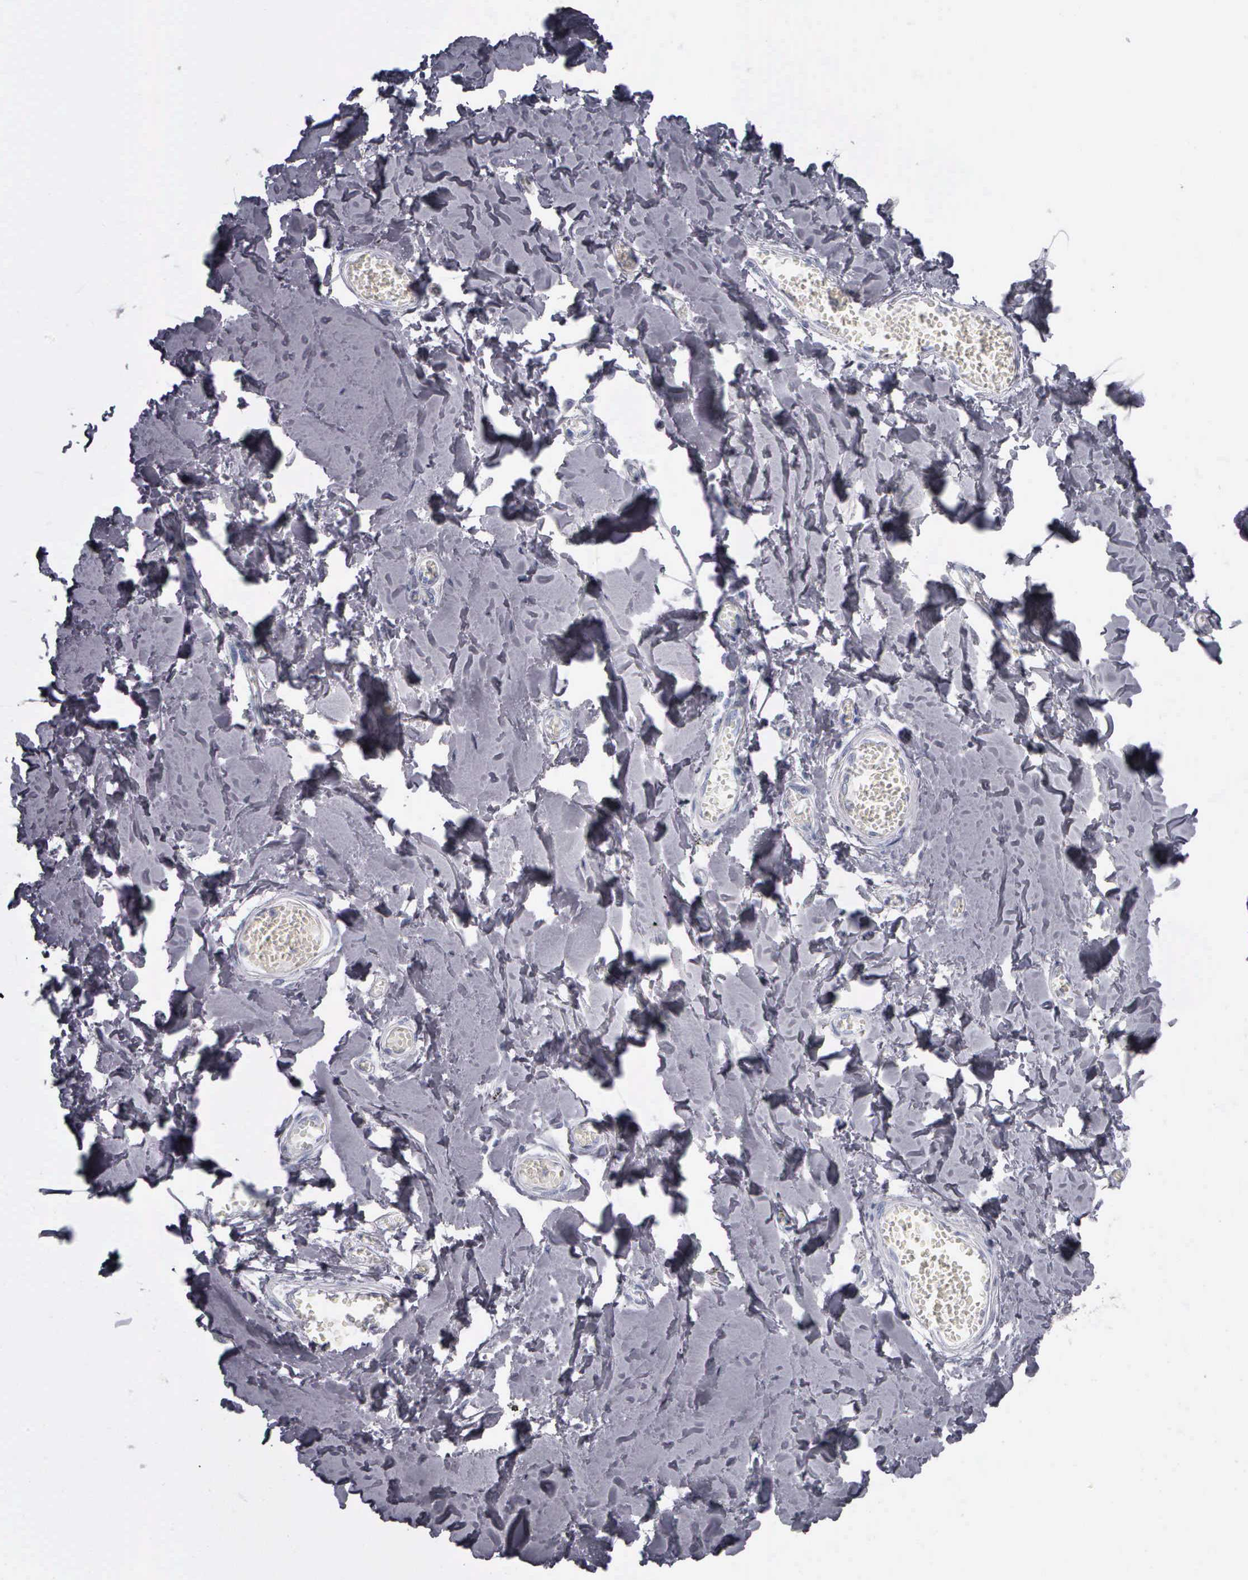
{"staining": {"intensity": "negative", "quantity": "none", "location": "none"}, "tissue": "adipose tissue", "cell_type": "Adipocytes", "image_type": "normal", "snomed": [{"axis": "morphology", "description": "Normal tissue, NOS"}, {"axis": "morphology", "description": "Sarcoma, NOS"}, {"axis": "topography", "description": "Skin"}, {"axis": "topography", "description": "Soft tissue"}], "caption": "Immunohistochemistry image of unremarkable adipose tissue stained for a protein (brown), which shows no expression in adipocytes. (DAB (3,3'-diaminobenzidine) immunohistochemistry (IHC), high magnification).", "gene": "NKX2", "patient": {"sex": "female", "age": 51}}